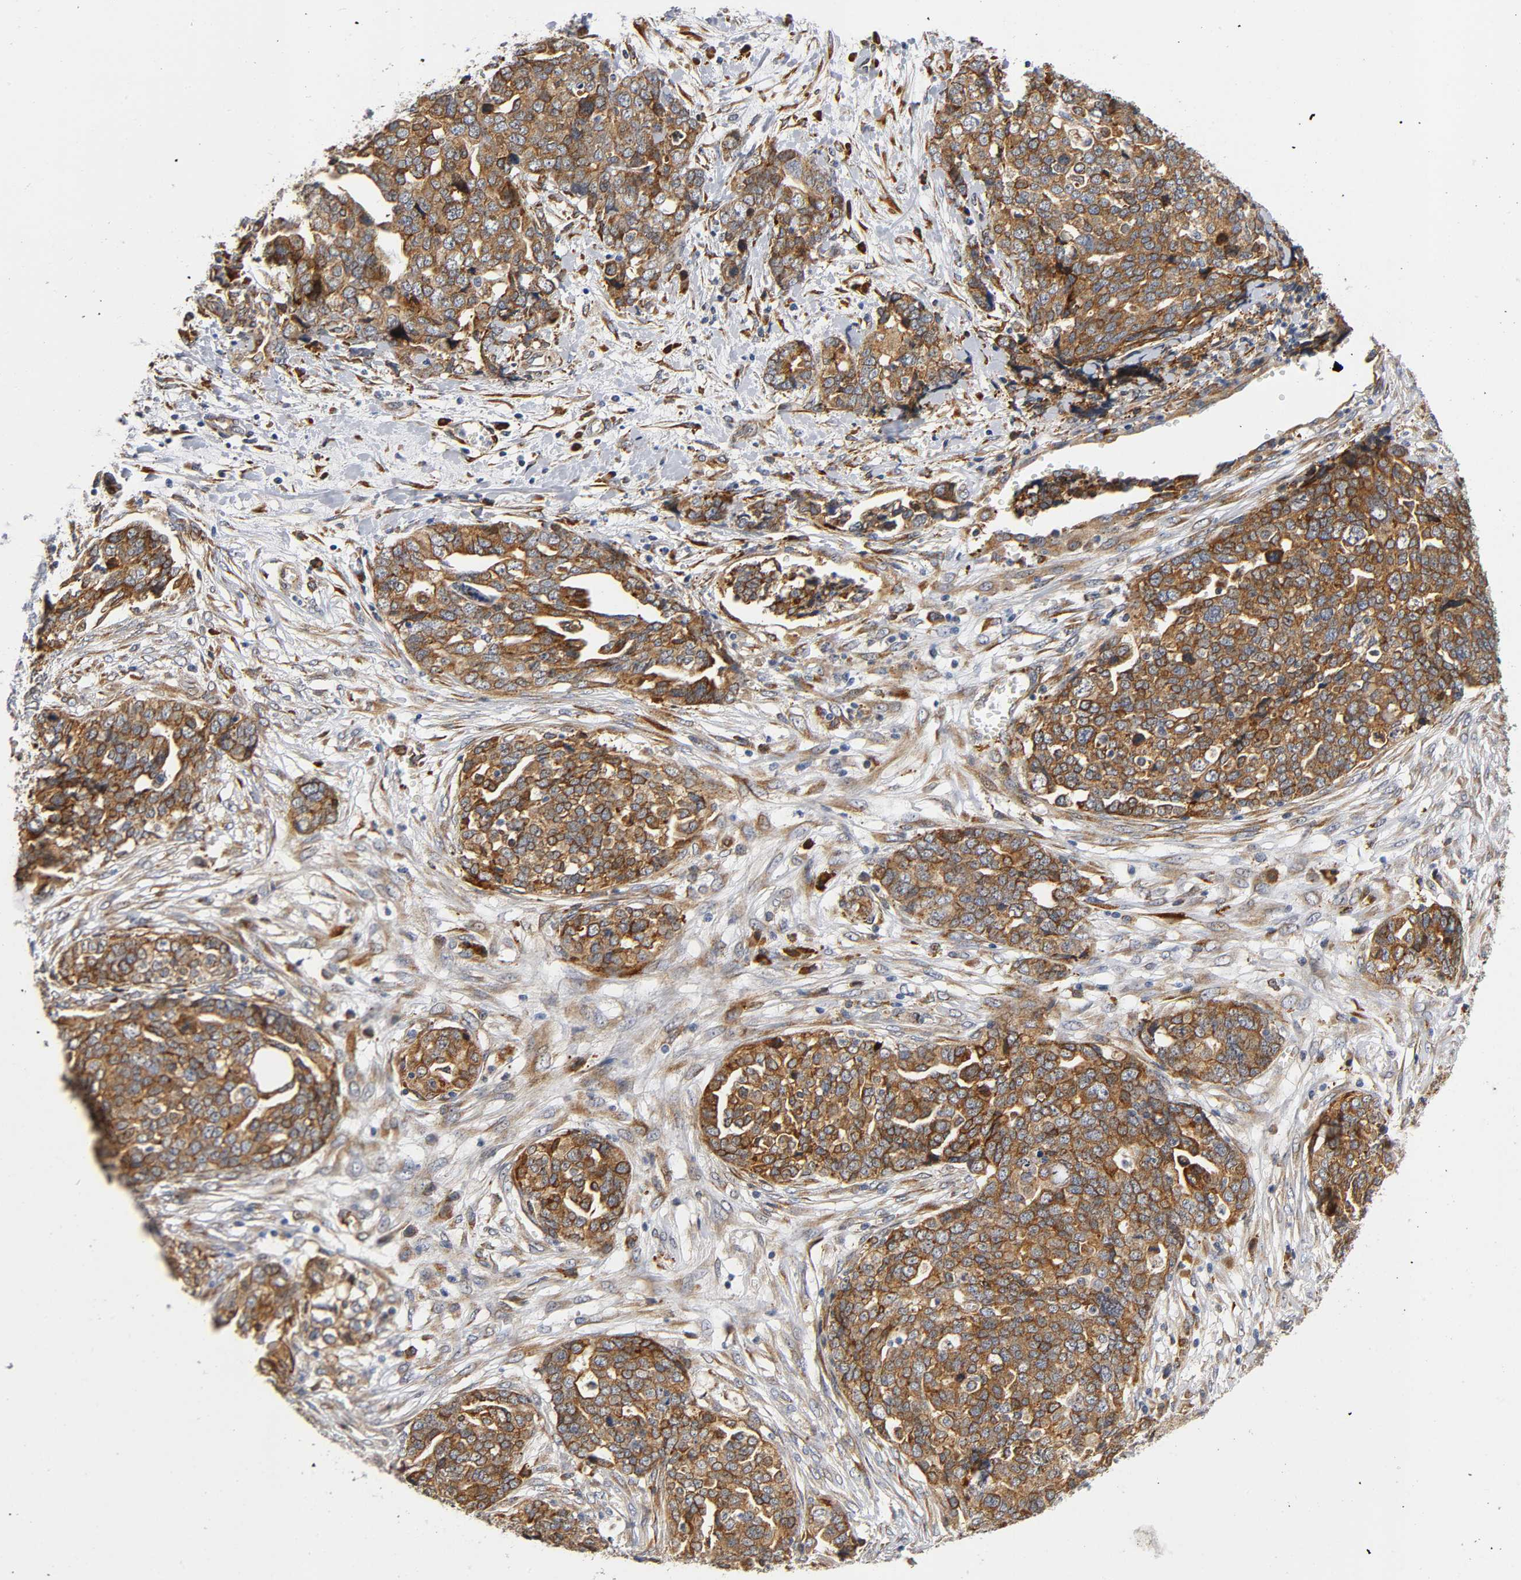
{"staining": {"intensity": "moderate", "quantity": ">75%", "location": "cytoplasmic/membranous"}, "tissue": "ovarian cancer", "cell_type": "Tumor cells", "image_type": "cancer", "snomed": [{"axis": "morphology", "description": "Normal tissue, NOS"}, {"axis": "morphology", "description": "Cystadenocarcinoma, serous, NOS"}, {"axis": "topography", "description": "Fallopian tube"}, {"axis": "topography", "description": "Ovary"}], "caption": "Moderate cytoplasmic/membranous protein staining is identified in about >75% of tumor cells in serous cystadenocarcinoma (ovarian). Nuclei are stained in blue.", "gene": "SOS2", "patient": {"sex": "female", "age": 56}}